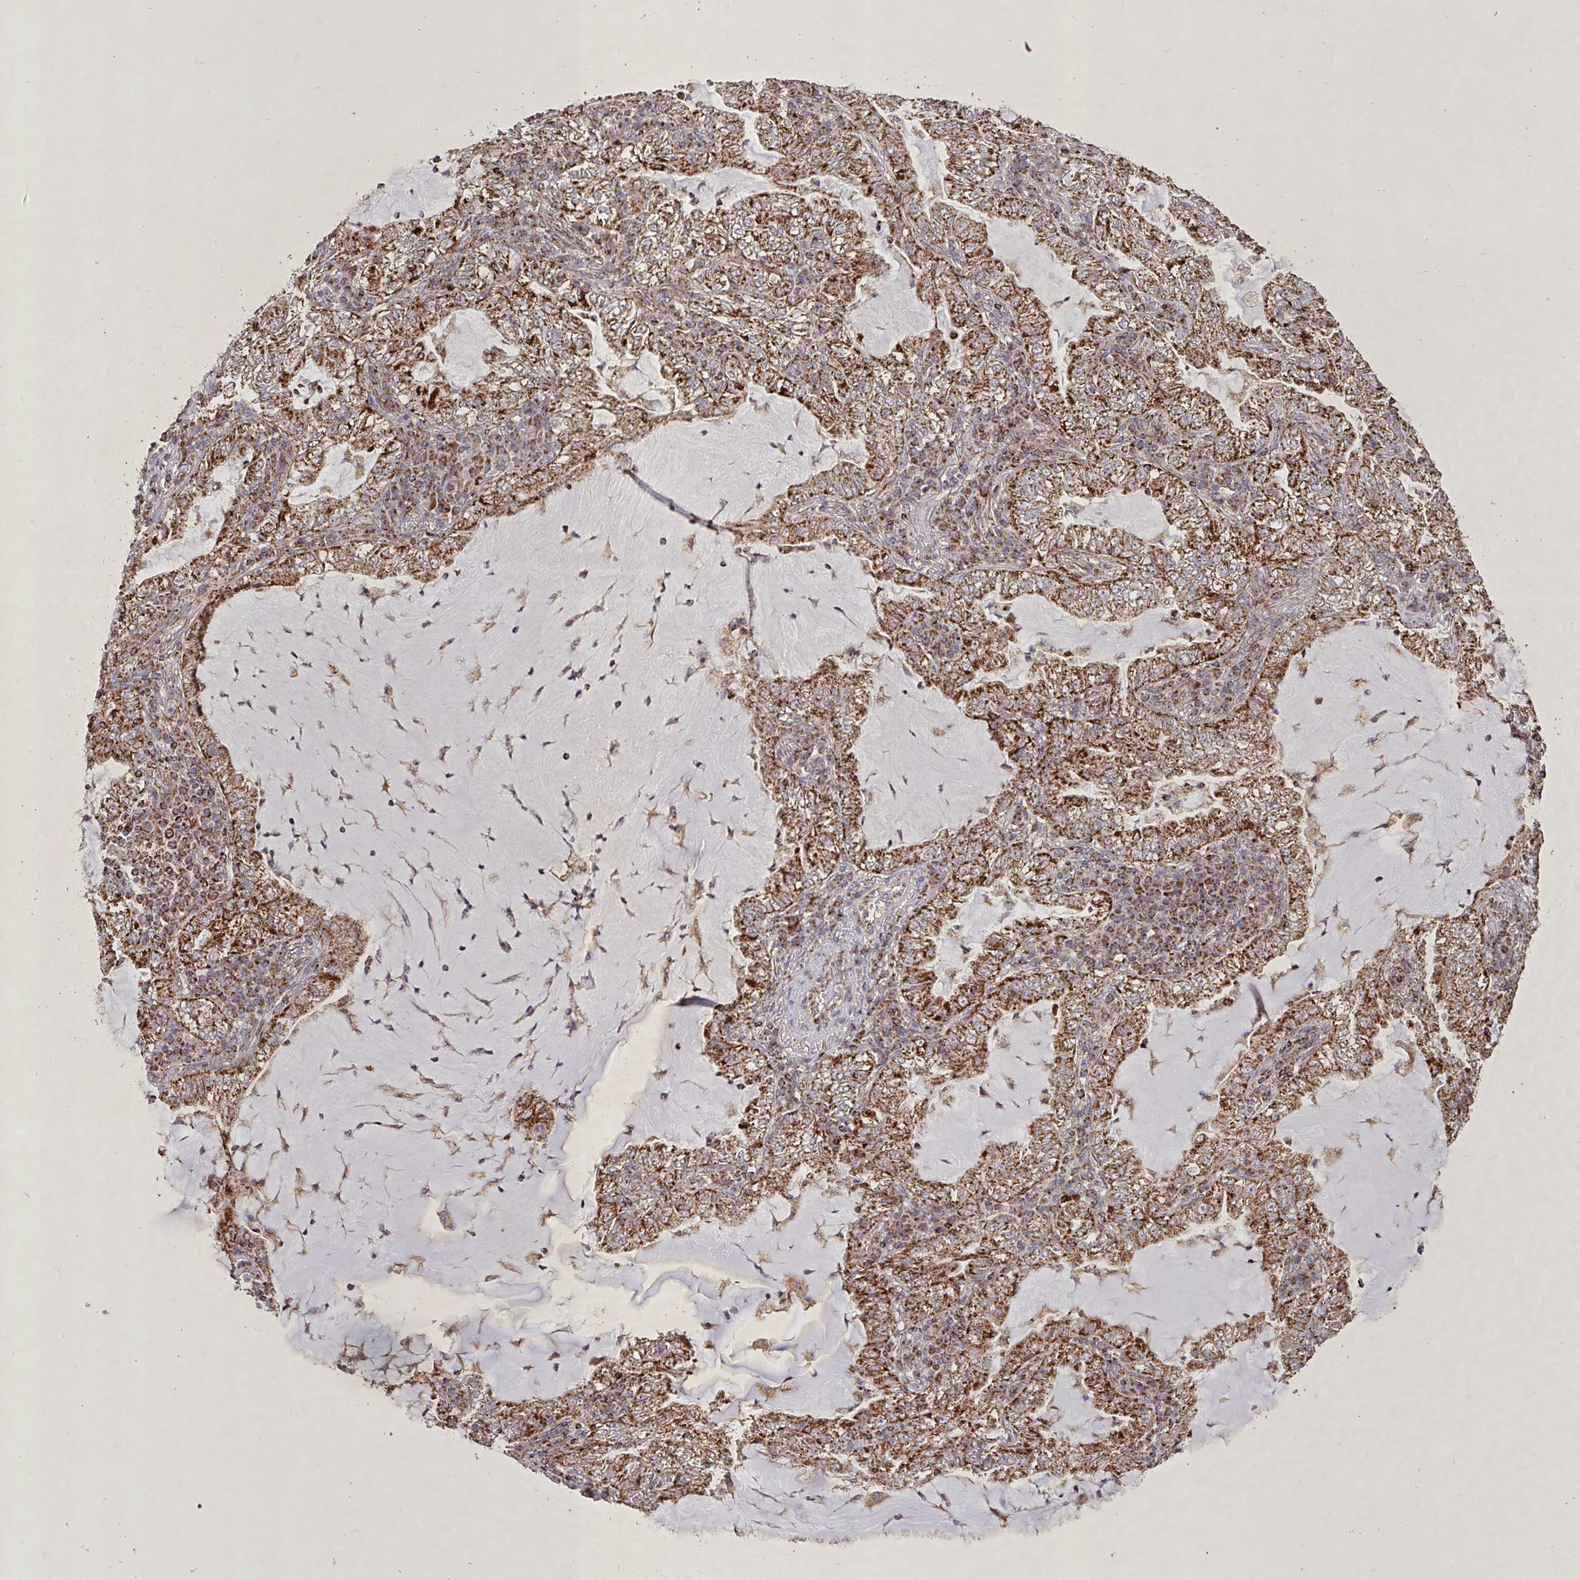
{"staining": {"intensity": "strong", "quantity": ">75%", "location": "cytoplasmic/membranous"}, "tissue": "lung cancer", "cell_type": "Tumor cells", "image_type": "cancer", "snomed": [{"axis": "morphology", "description": "Adenocarcinoma, NOS"}, {"axis": "topography", "description": "Lung"}], "caption": "A micrograph of lung cancer (adenocarcinoma) stained for a protein displays strong cytoplasmic/membranous brown staining in tumor cells.", "gene": "AGK", "patient": {"sex": "female", "age": 73}}